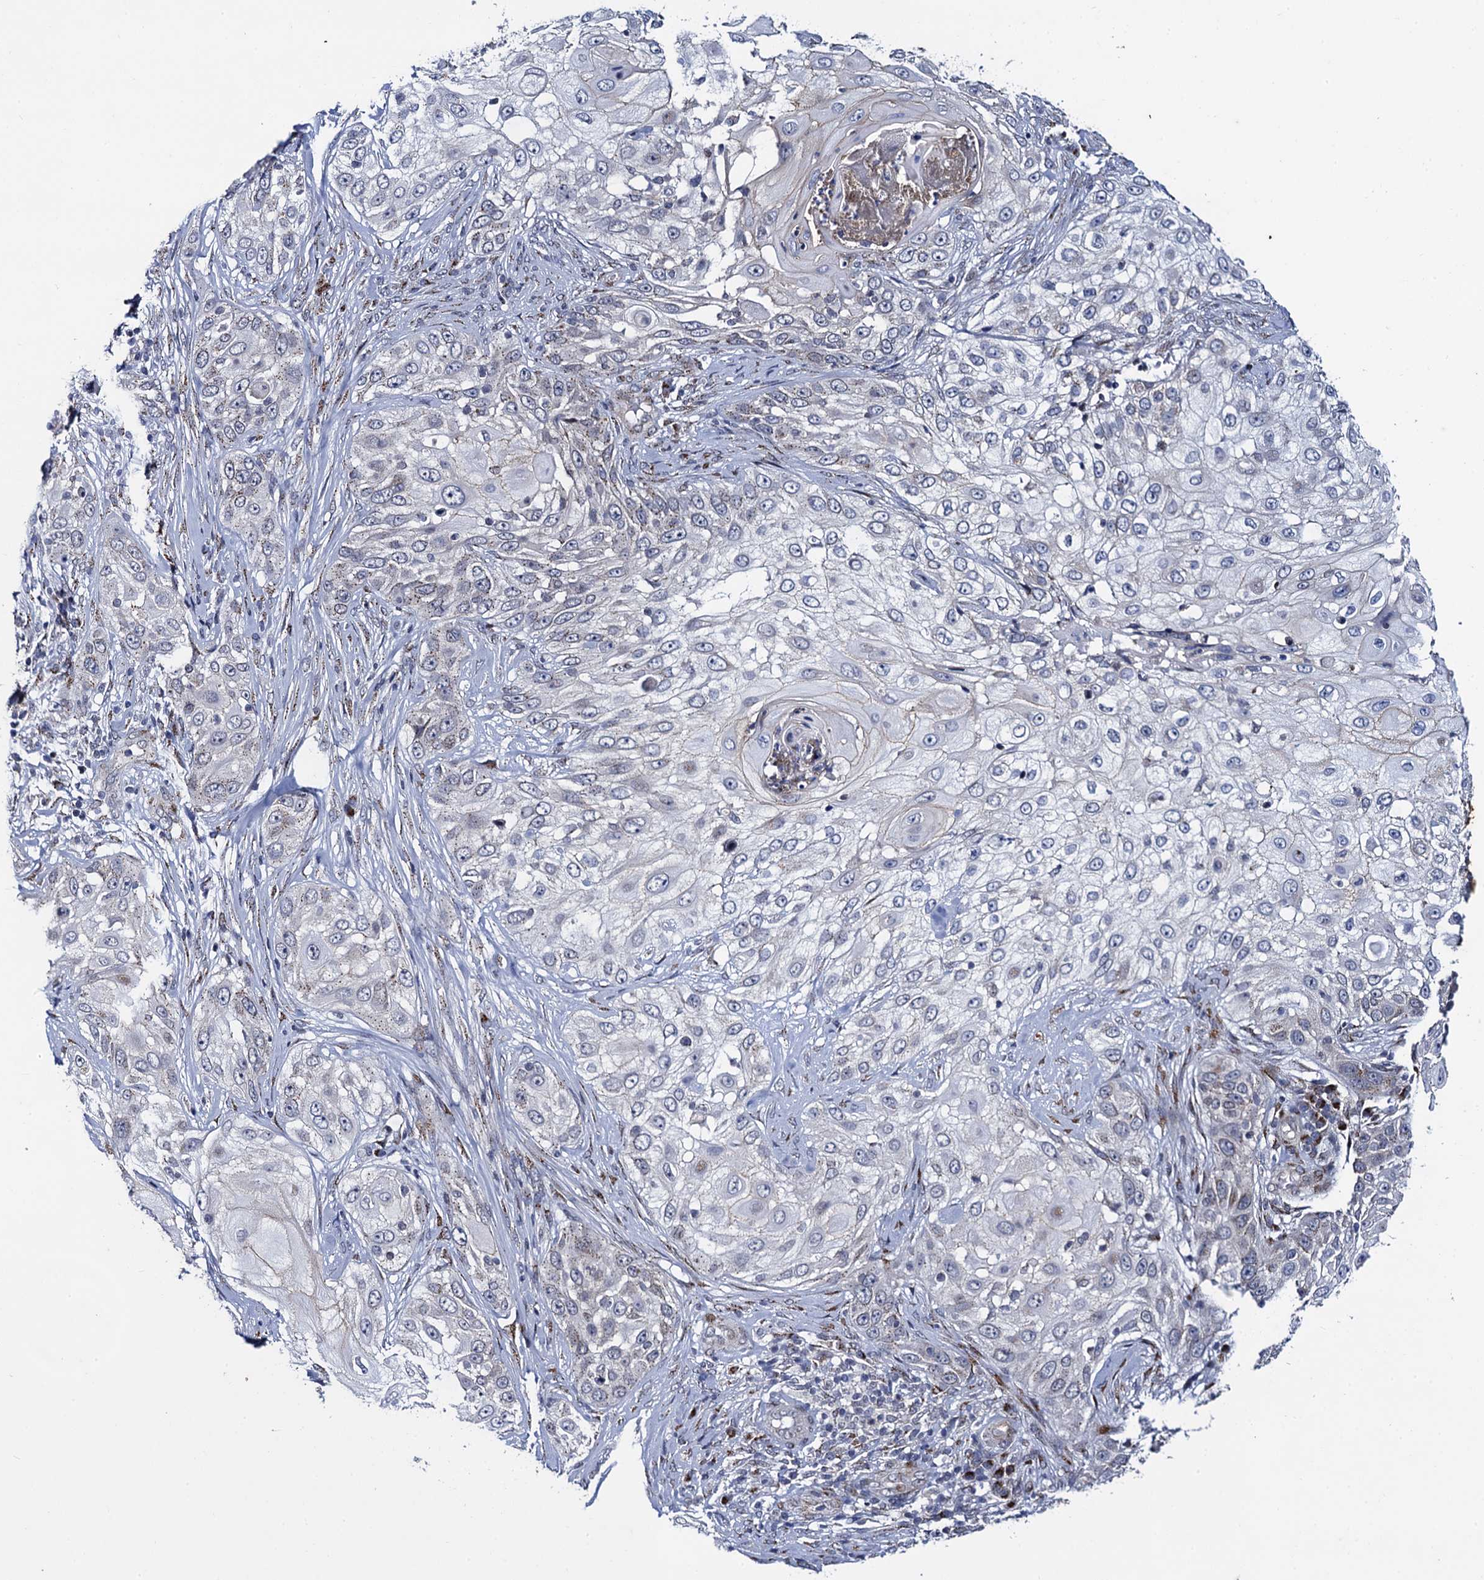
{"staining": {"intensity": "negative", "quantity": "none", "location": "none"}, "tissue": "skin cancer", "cell_type": "Tumor cells", "image_type": "cancer", "snomed": [{"axis": "morphology", "description": "Squamous cell carcinoma, NOS"}, {"axis": "topography", "description": "Skin"}], "caption": "This is a photomicrograph of IHC staining of skin squamous cell carcinoma, which shows no staining in tumor cells.", "gene": "THAP2", "patient": {"sex": "female", "age": 44}}